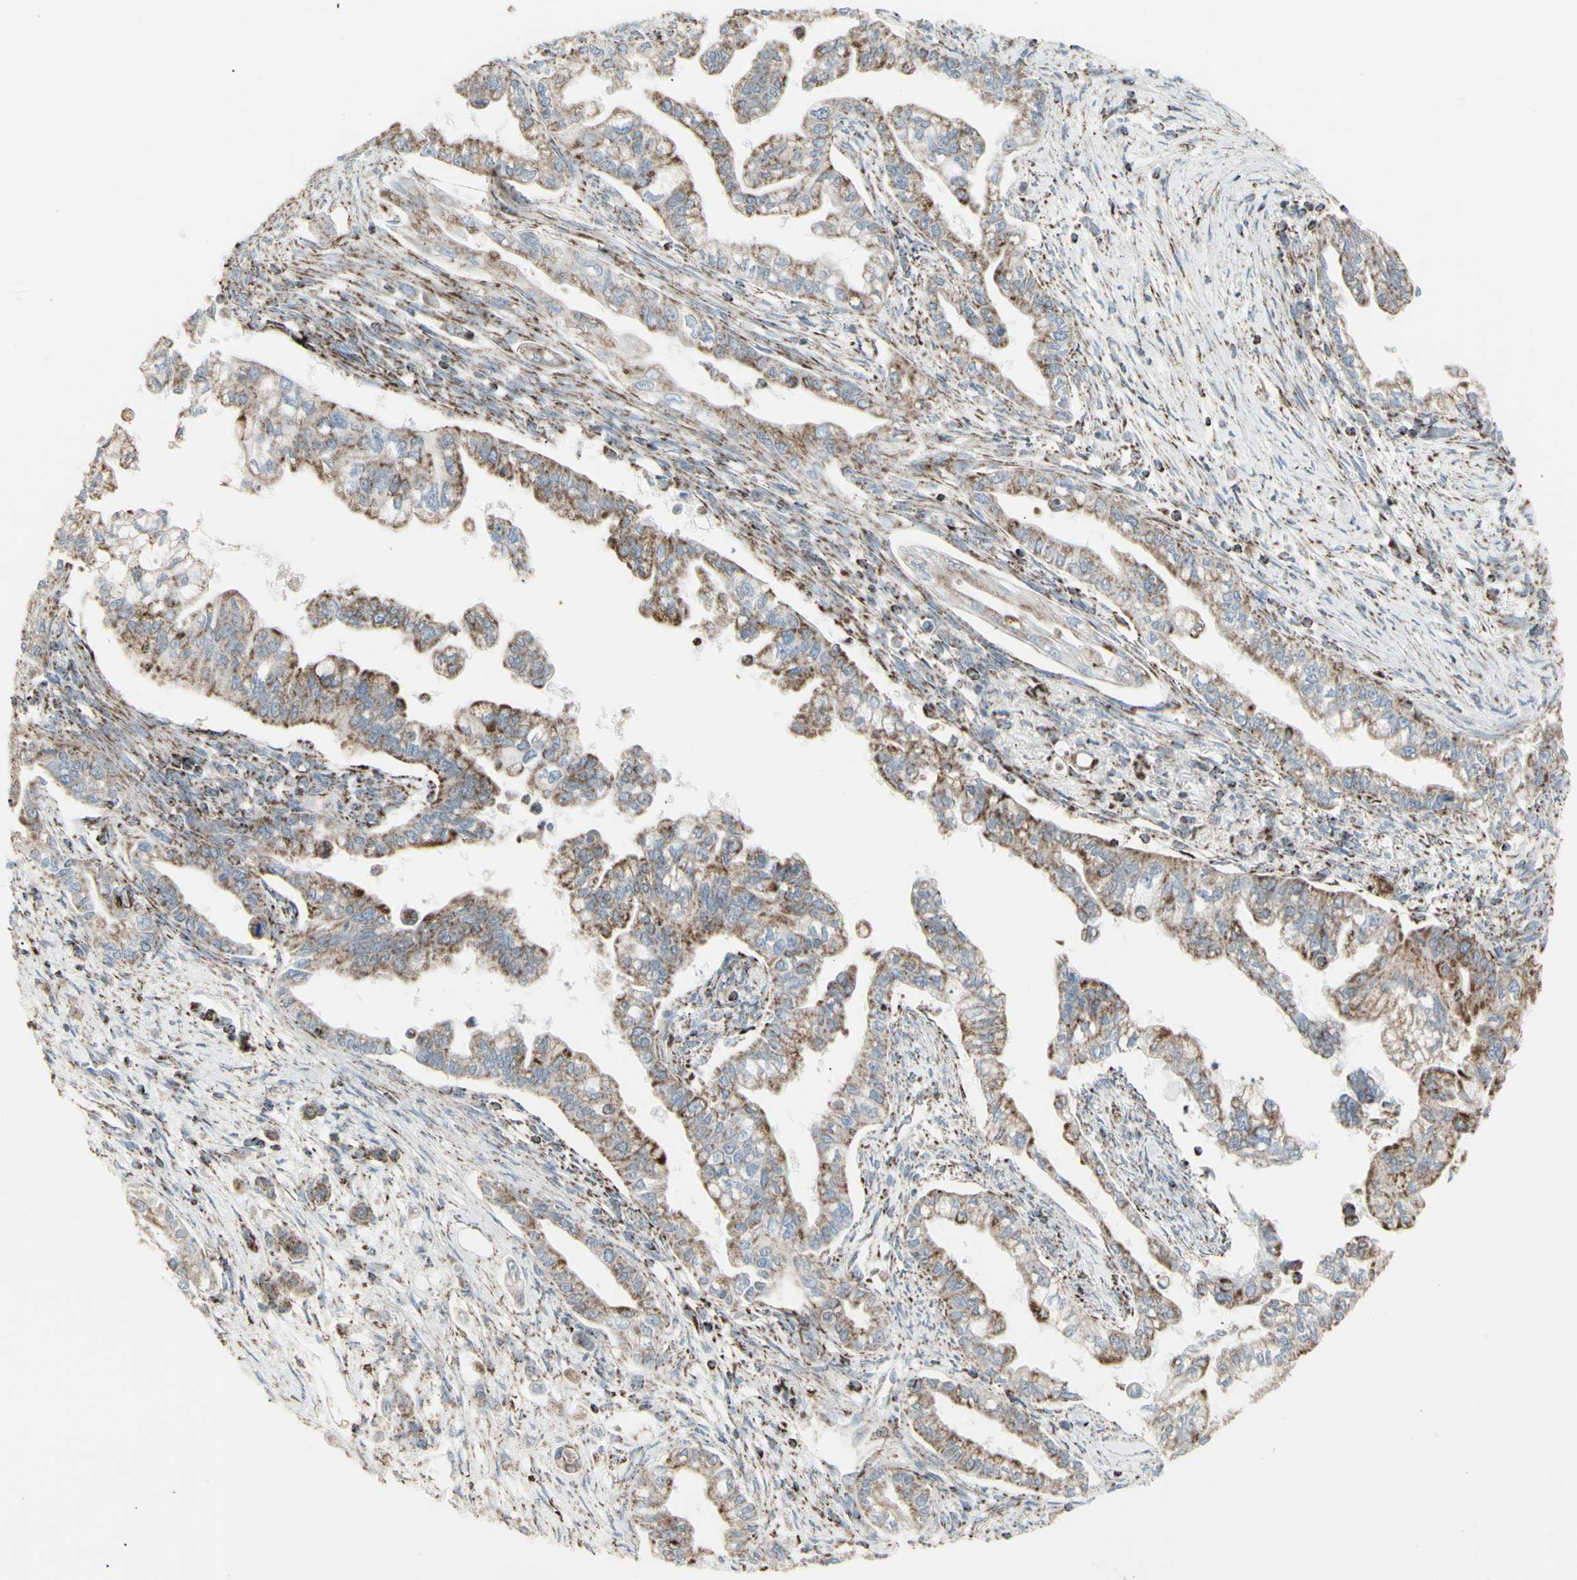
{"staining": {"intensity": "moderate", "quantity": "25%-75%", "location": "cytoplasmic/membranous"}, "tissue": "pancreatic cancer", "cell_type": "Tumor cells", "image_type": "cancer", "snomed": [{"axis": "morphology", "description": "Normal tissue, NOS"}, {"axis": "topography", "description": "Pancreas"}], "caption": "Tumor cells display medium levels of moderate cytoplasmic/membranous positivity in about 25%-75% of cells in human pancreatic cancer.", "gene": "PLGRKT", "patient": {"sex": "male", "age": 42}}